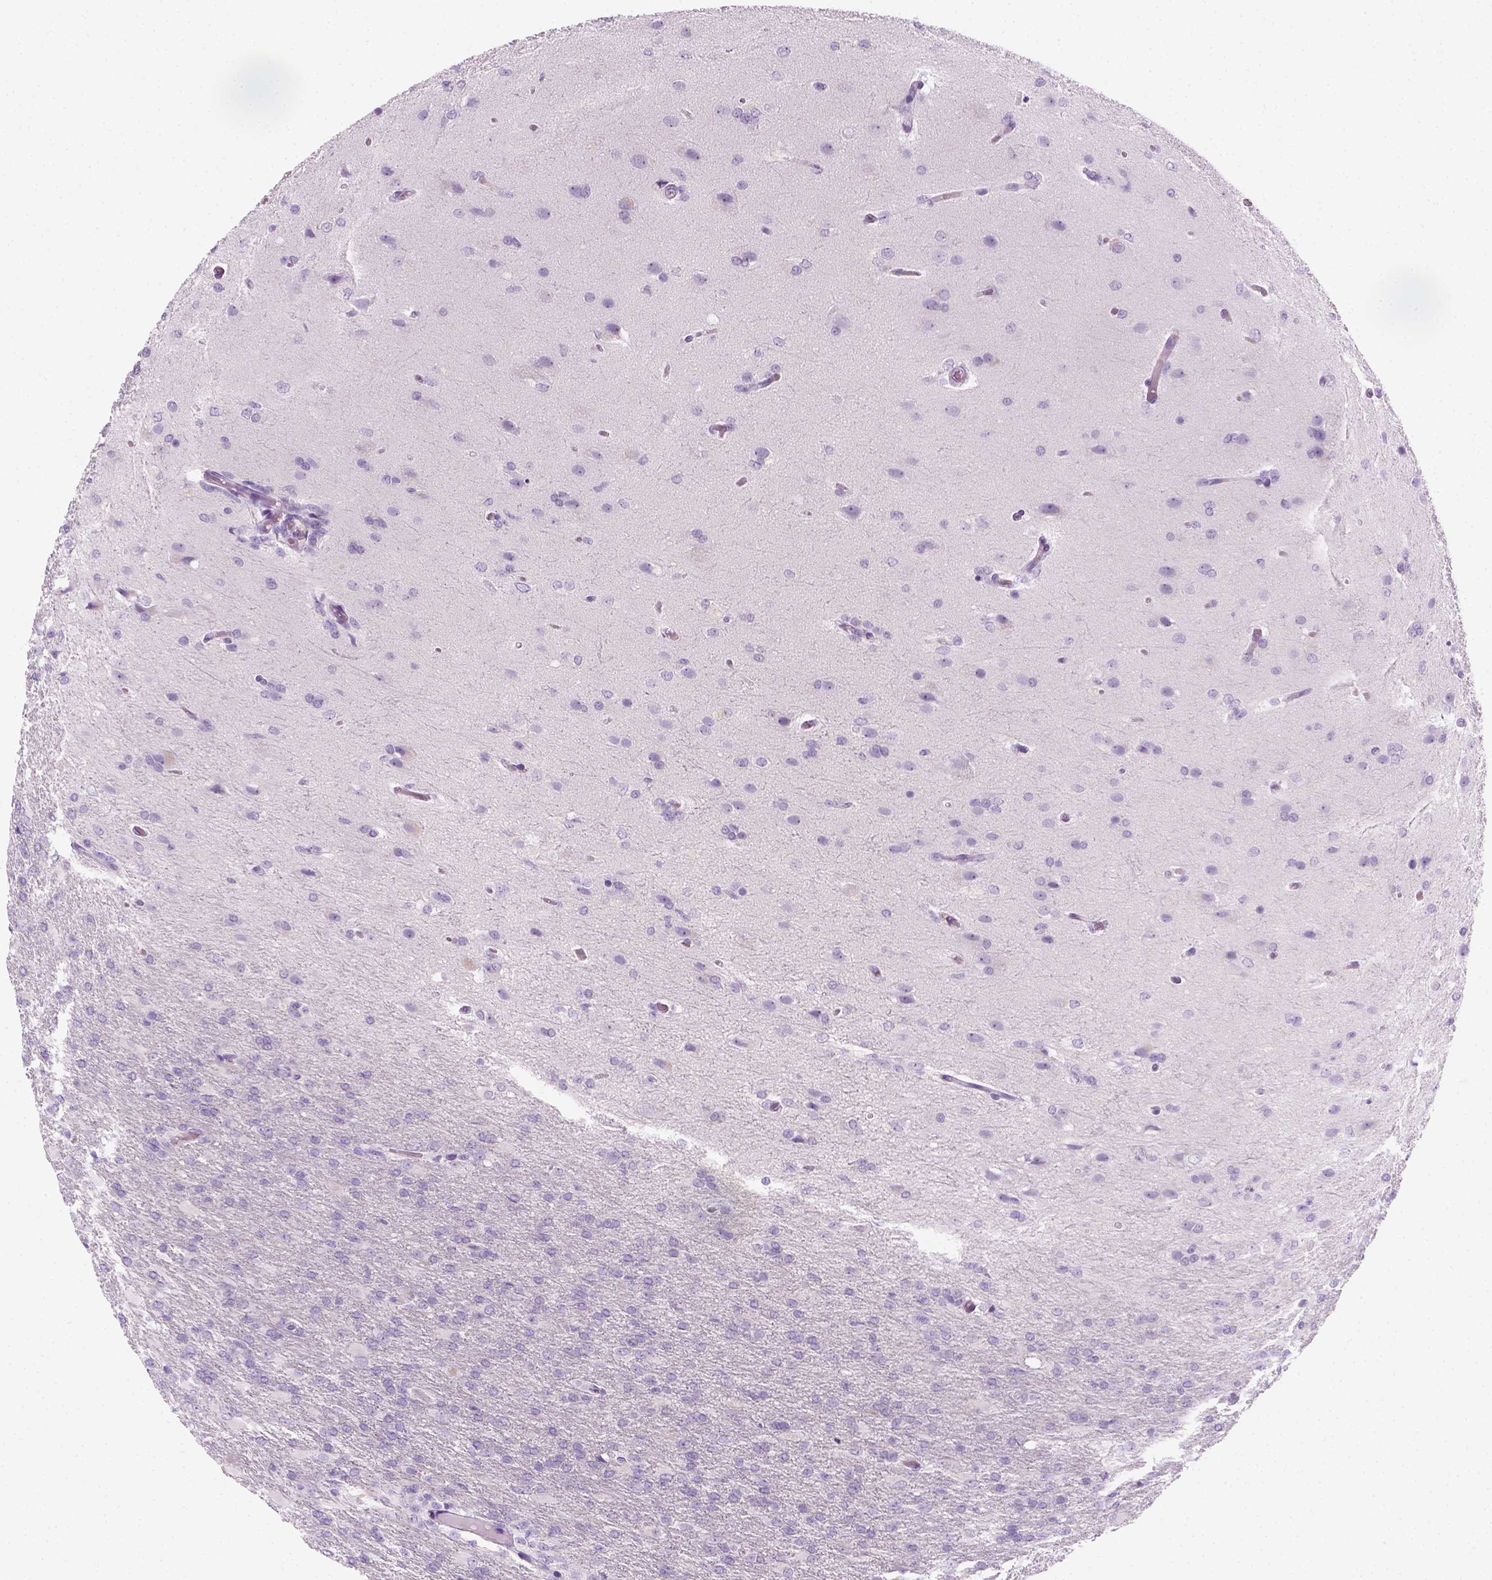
{"staining": {"intensity": "negative", "quantity": "none", "location": "none"}, "tissue": "glioma", "cell_type": "Tumor cells", "image_type": "cancer", "snomed": [{"axis": "morphology", "description": "Glioma, malignant, High grade"}, {"axis": "topography", "description": "Brain"}], "caption": "Glioma was stained to show a protein in brown. There is no significant positivity in tumor cells.", "gene": "AQP3", "patient": {"sex": "male", "age": 68}}